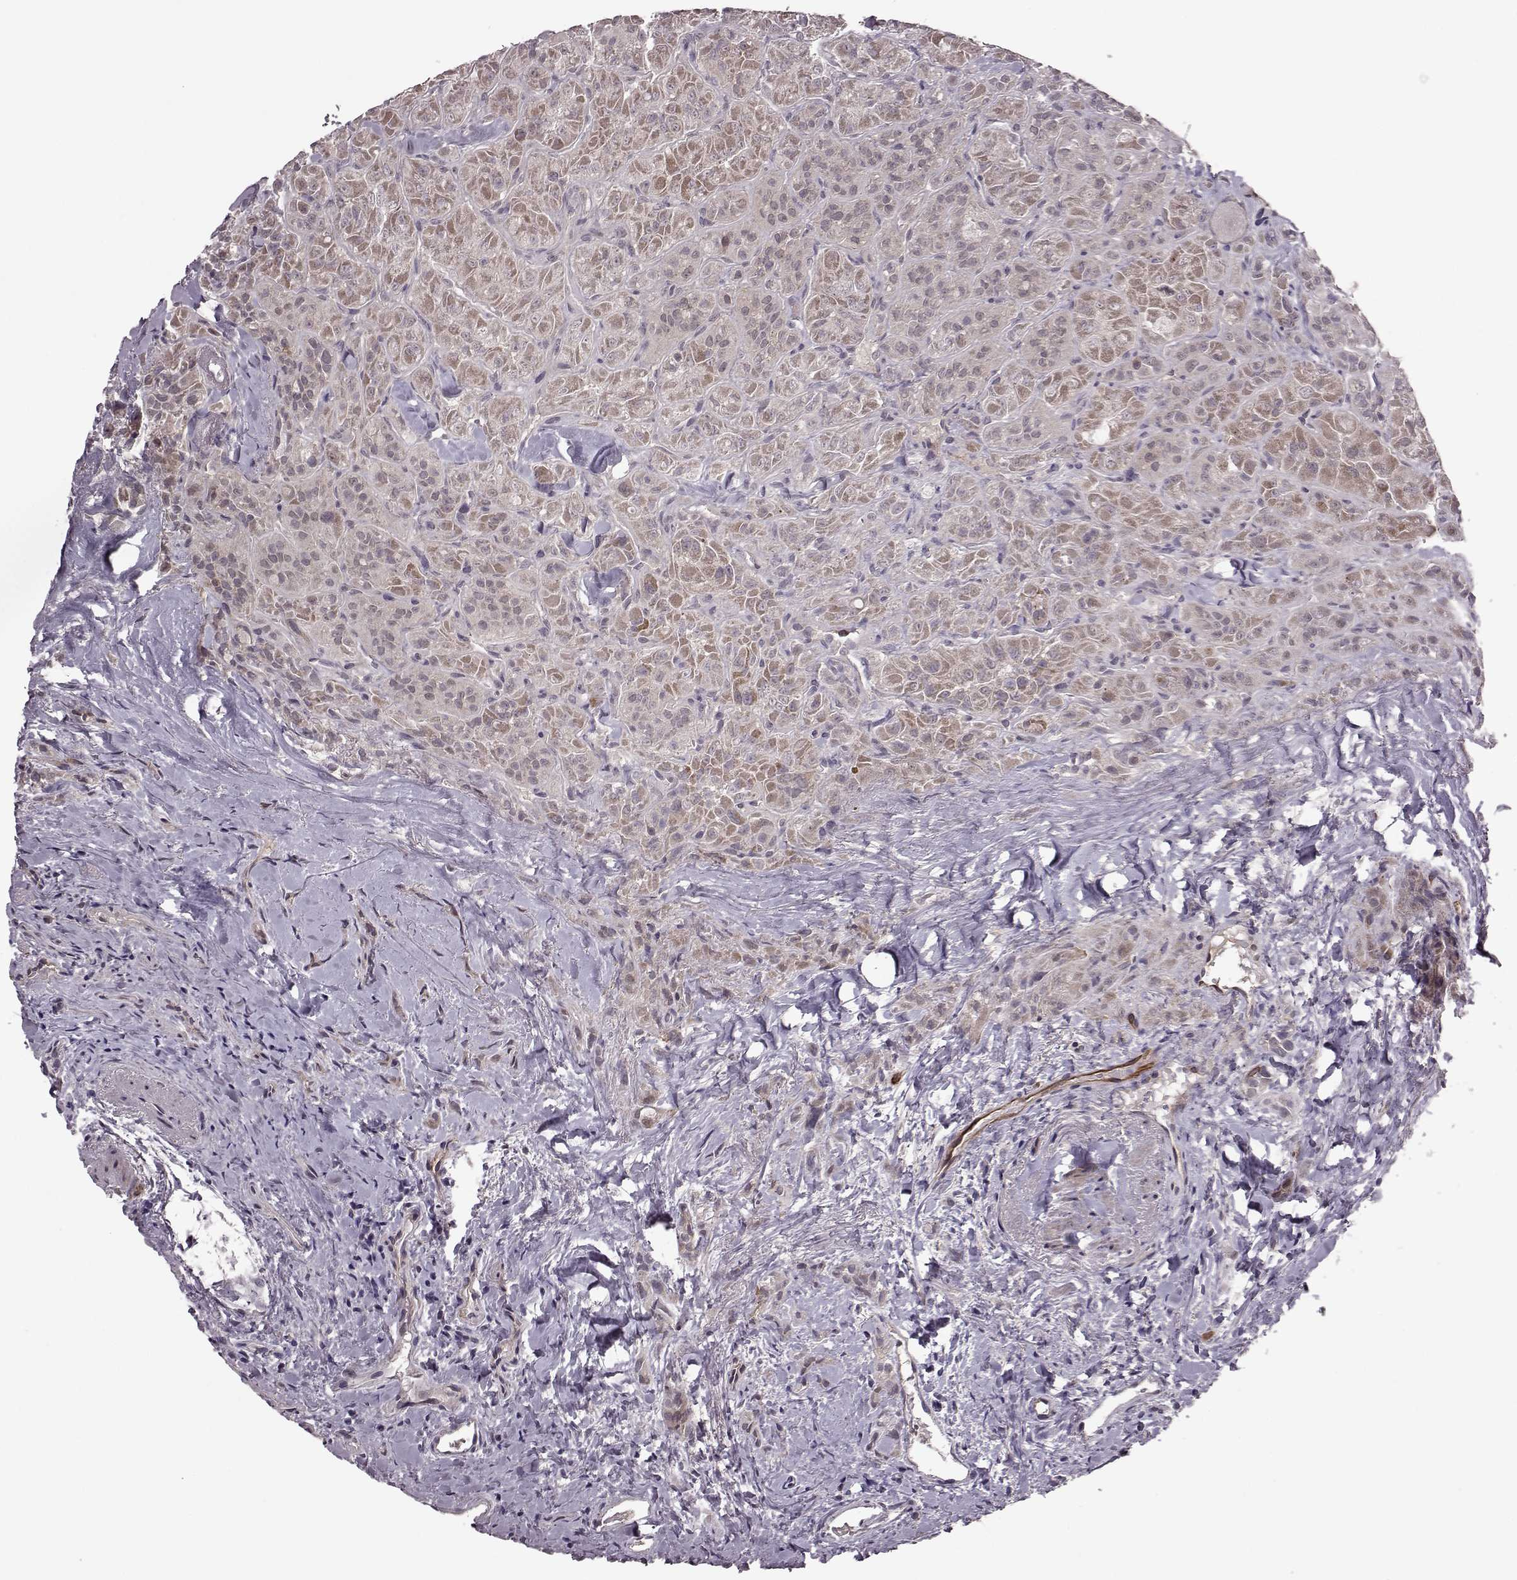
{"staining": {"intensity": "weak", "quantity": "25%-75%", "location": "cytoplasmic/membranous"}, "tissue": "thyroid cancer", "cell_type": "Tumor cells", "image_type": "cancer", "snomed": [{"axis": "morphology", "description": "Papillary adenocarcinoma, NOS"}, {"axis": "topography", "description": "Thyroid gland"}], "caption": "There is low levels of weak cytoplasmic/membranous staining in tumor cells of thyroid papillary adenocarcinoma, as demonstrated by immunohistochemical staining (brown color).", "gene": "SYNPO", "patient": {"sex": "female", "age": 45}}